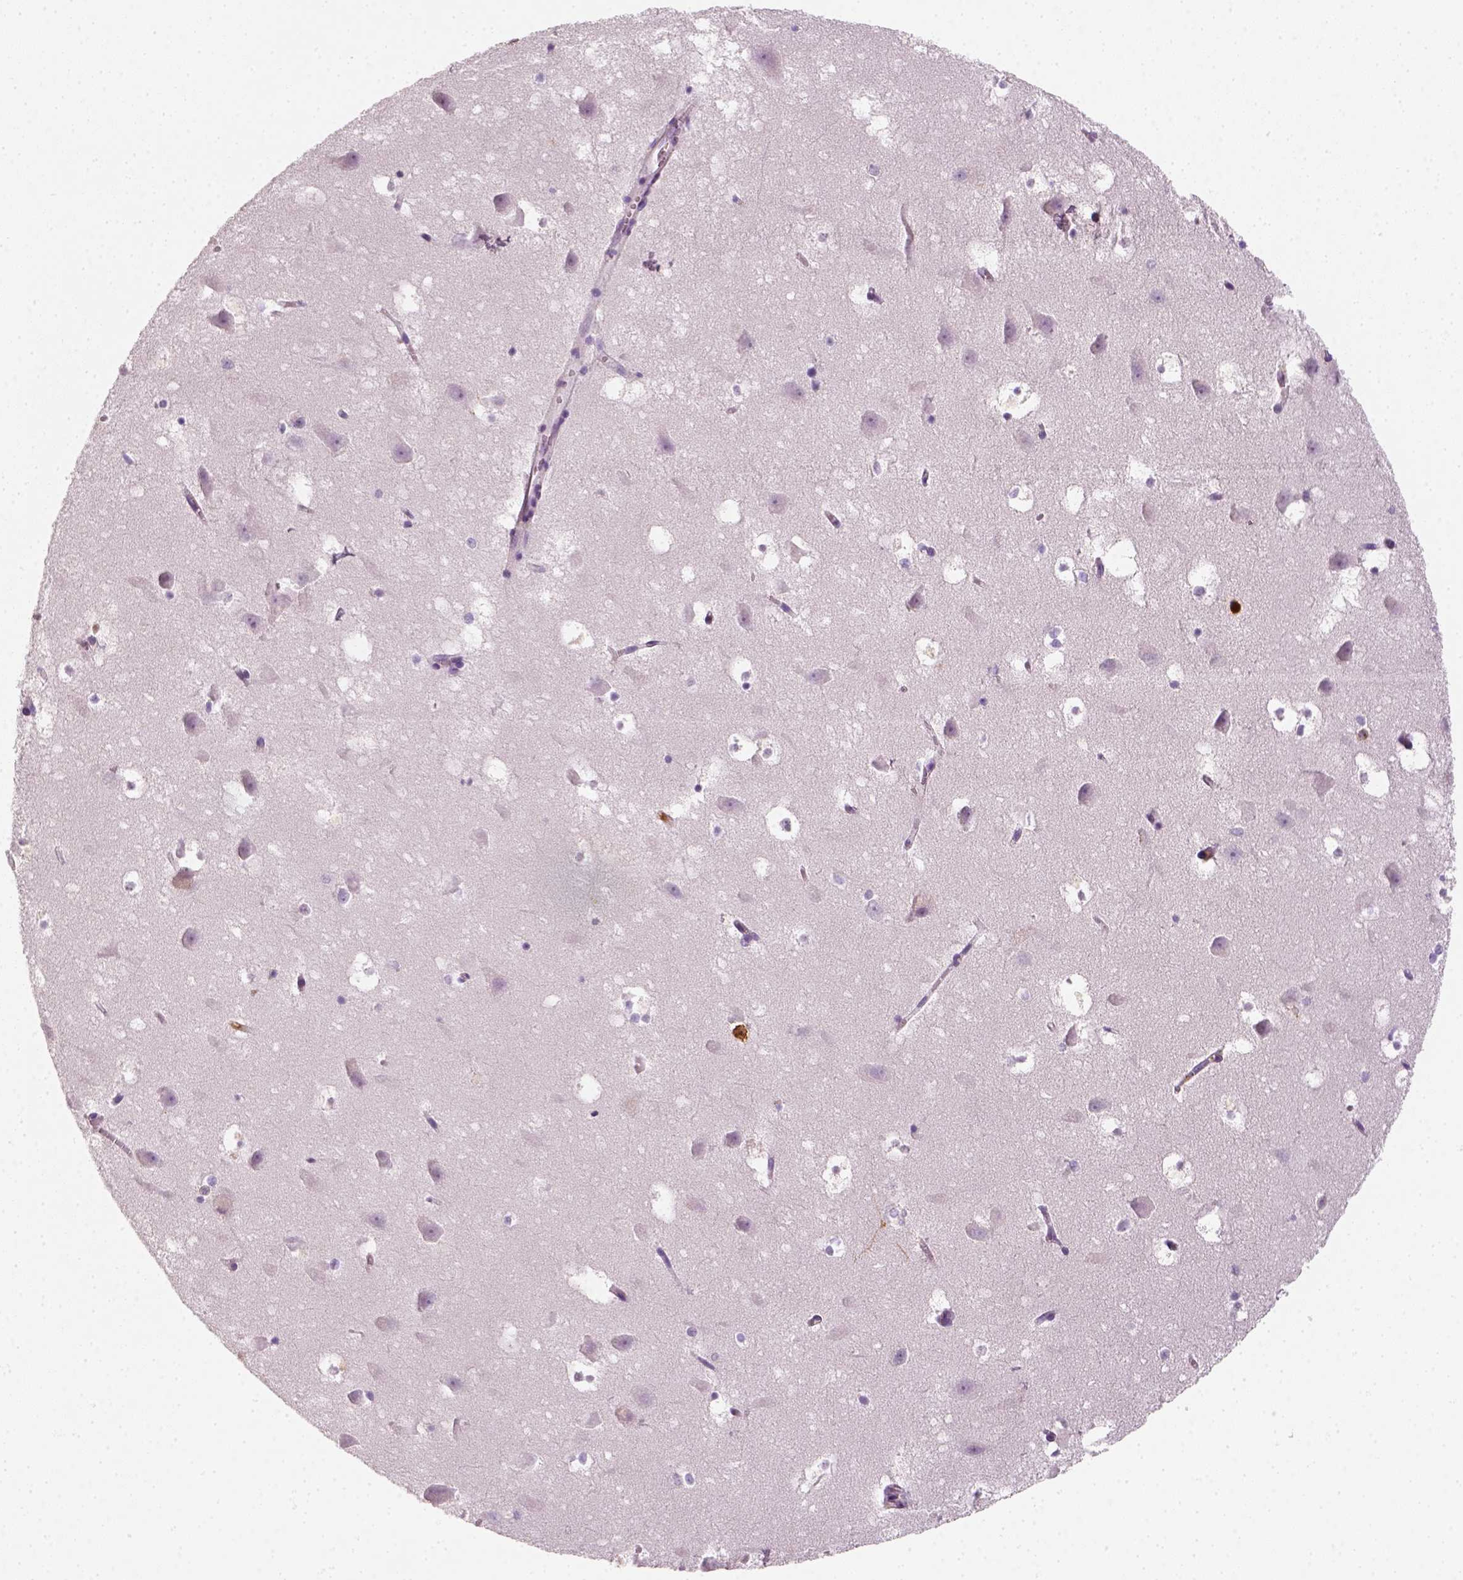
{"staining": {"intensity": "negative", "quantity": "none", "location": "none"}, "tissue": "hippocampus", "cell_type": "Glial cells", "image_type": "normal", "snomed": [{"axis": "morphology", "description": "Normal tissue, NOS"}, {"axis": "topography", "description": "Hippocampus"}], "caption": "This photomicrograph is of unremarkable hippocampus stained with immunohistochemistry (IHC) to label a protein in brown with the nuclei are counter-stained blue. There is no positivity in glial cells.", "gene": "FAM163B", "patient": {"sex": "male", "age": 58}}